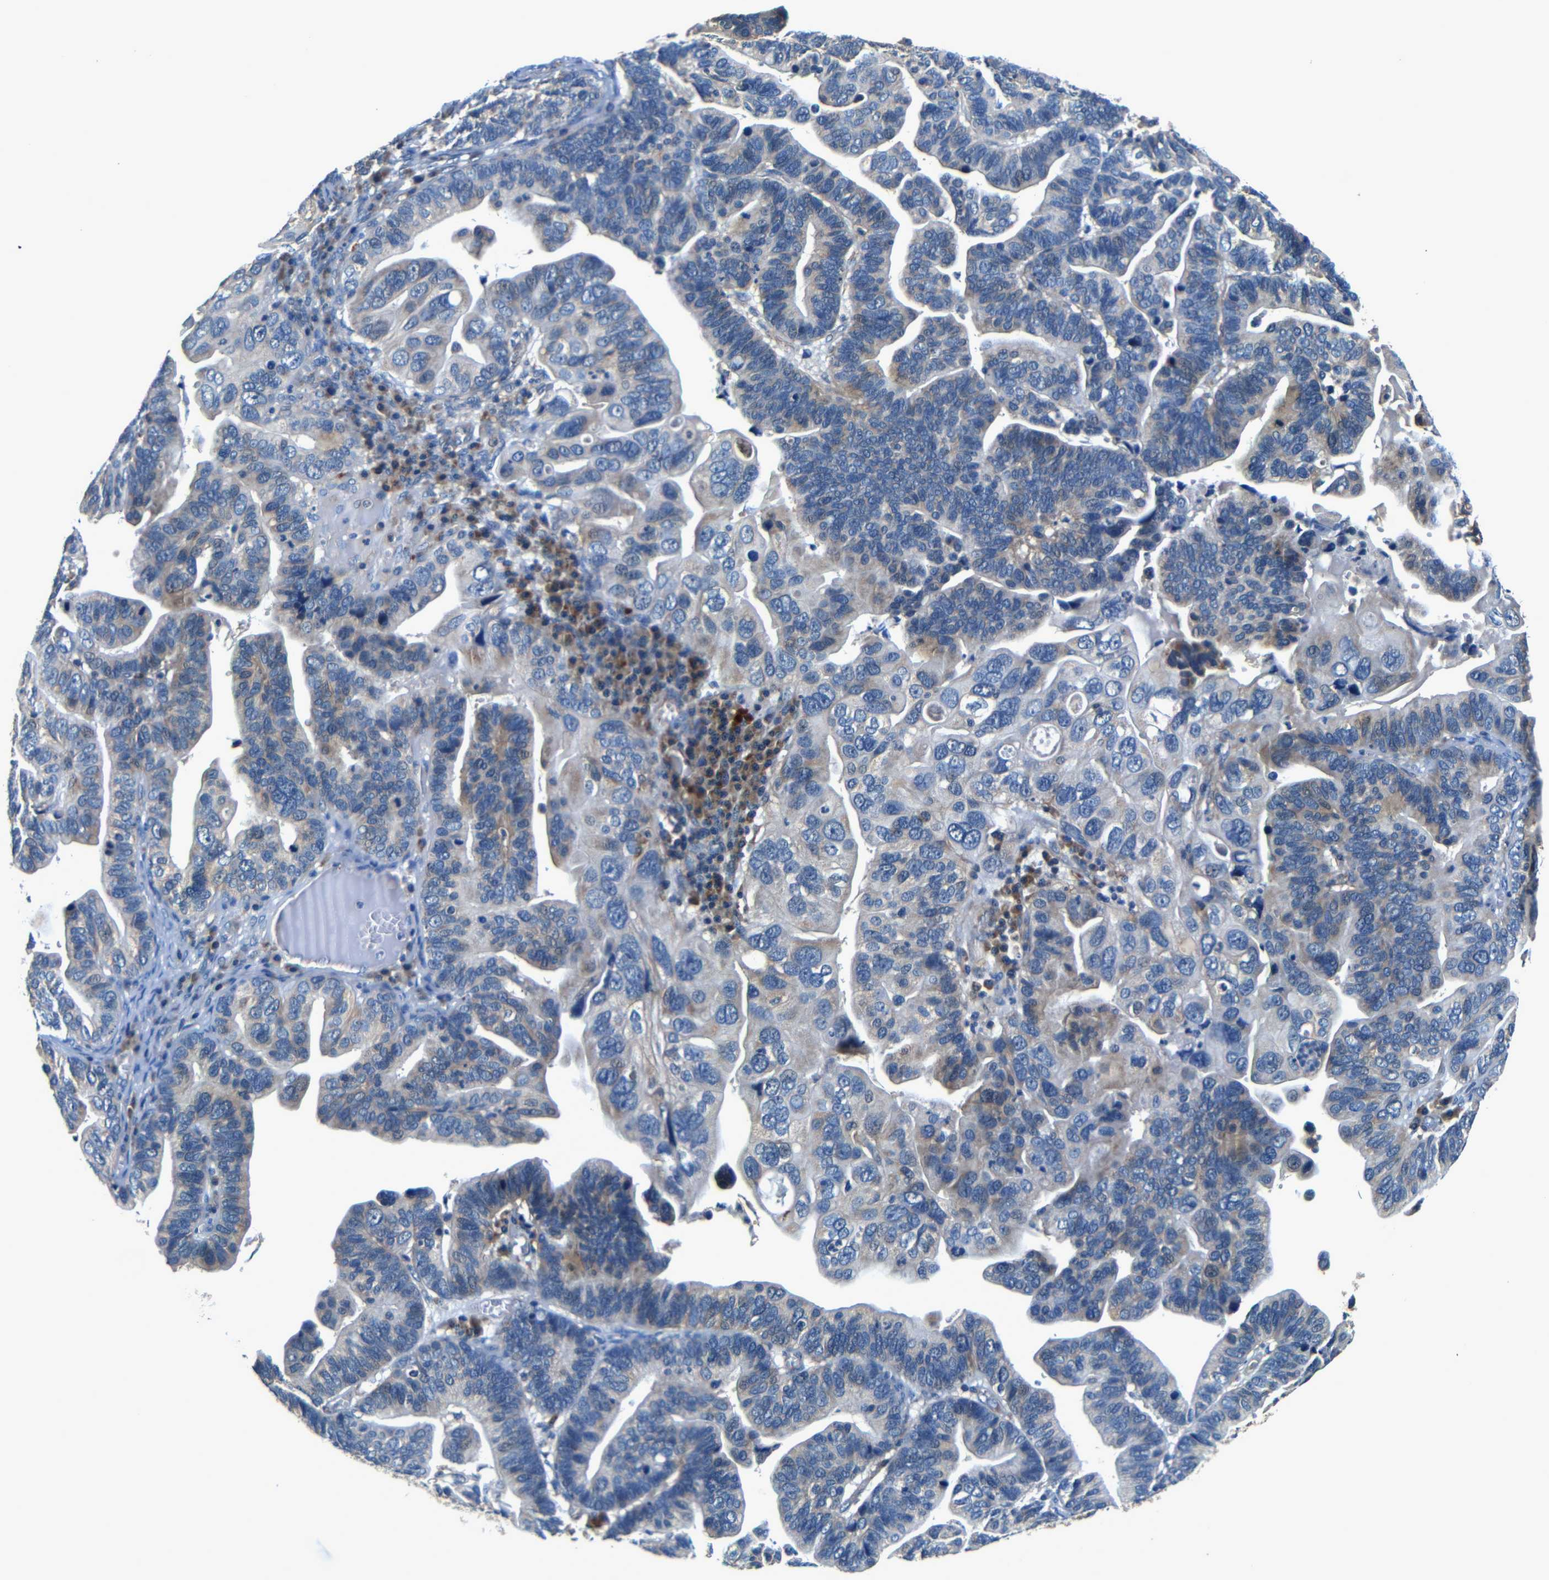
{"staining": {"intensity": "negative", "quantity": "none", "location": "none"}, "tissue": "ovarian cancer", "cell_type": "Tumor cells", "image_type": "cancer", "snomed": [{"axis": "morphology", "description": "Cystadenocarcinoma, serous, NOS"}, {"axis": "topography", "description": "Ovary"}], "caption": "Immunohistochemistry photomicrograph of ovarian cancer stained for a protein (brown), which demonstrates no positivity in tumor cells. Brightfield microscopy of immunohistochemistry (IHC) stained with DAB (3,3'-diaminobenzidine) (brown) and hematoxylin (blue), captured at high magnification.", "gene": "MTX1", "patient": {"sex": "female", "age": 56}}